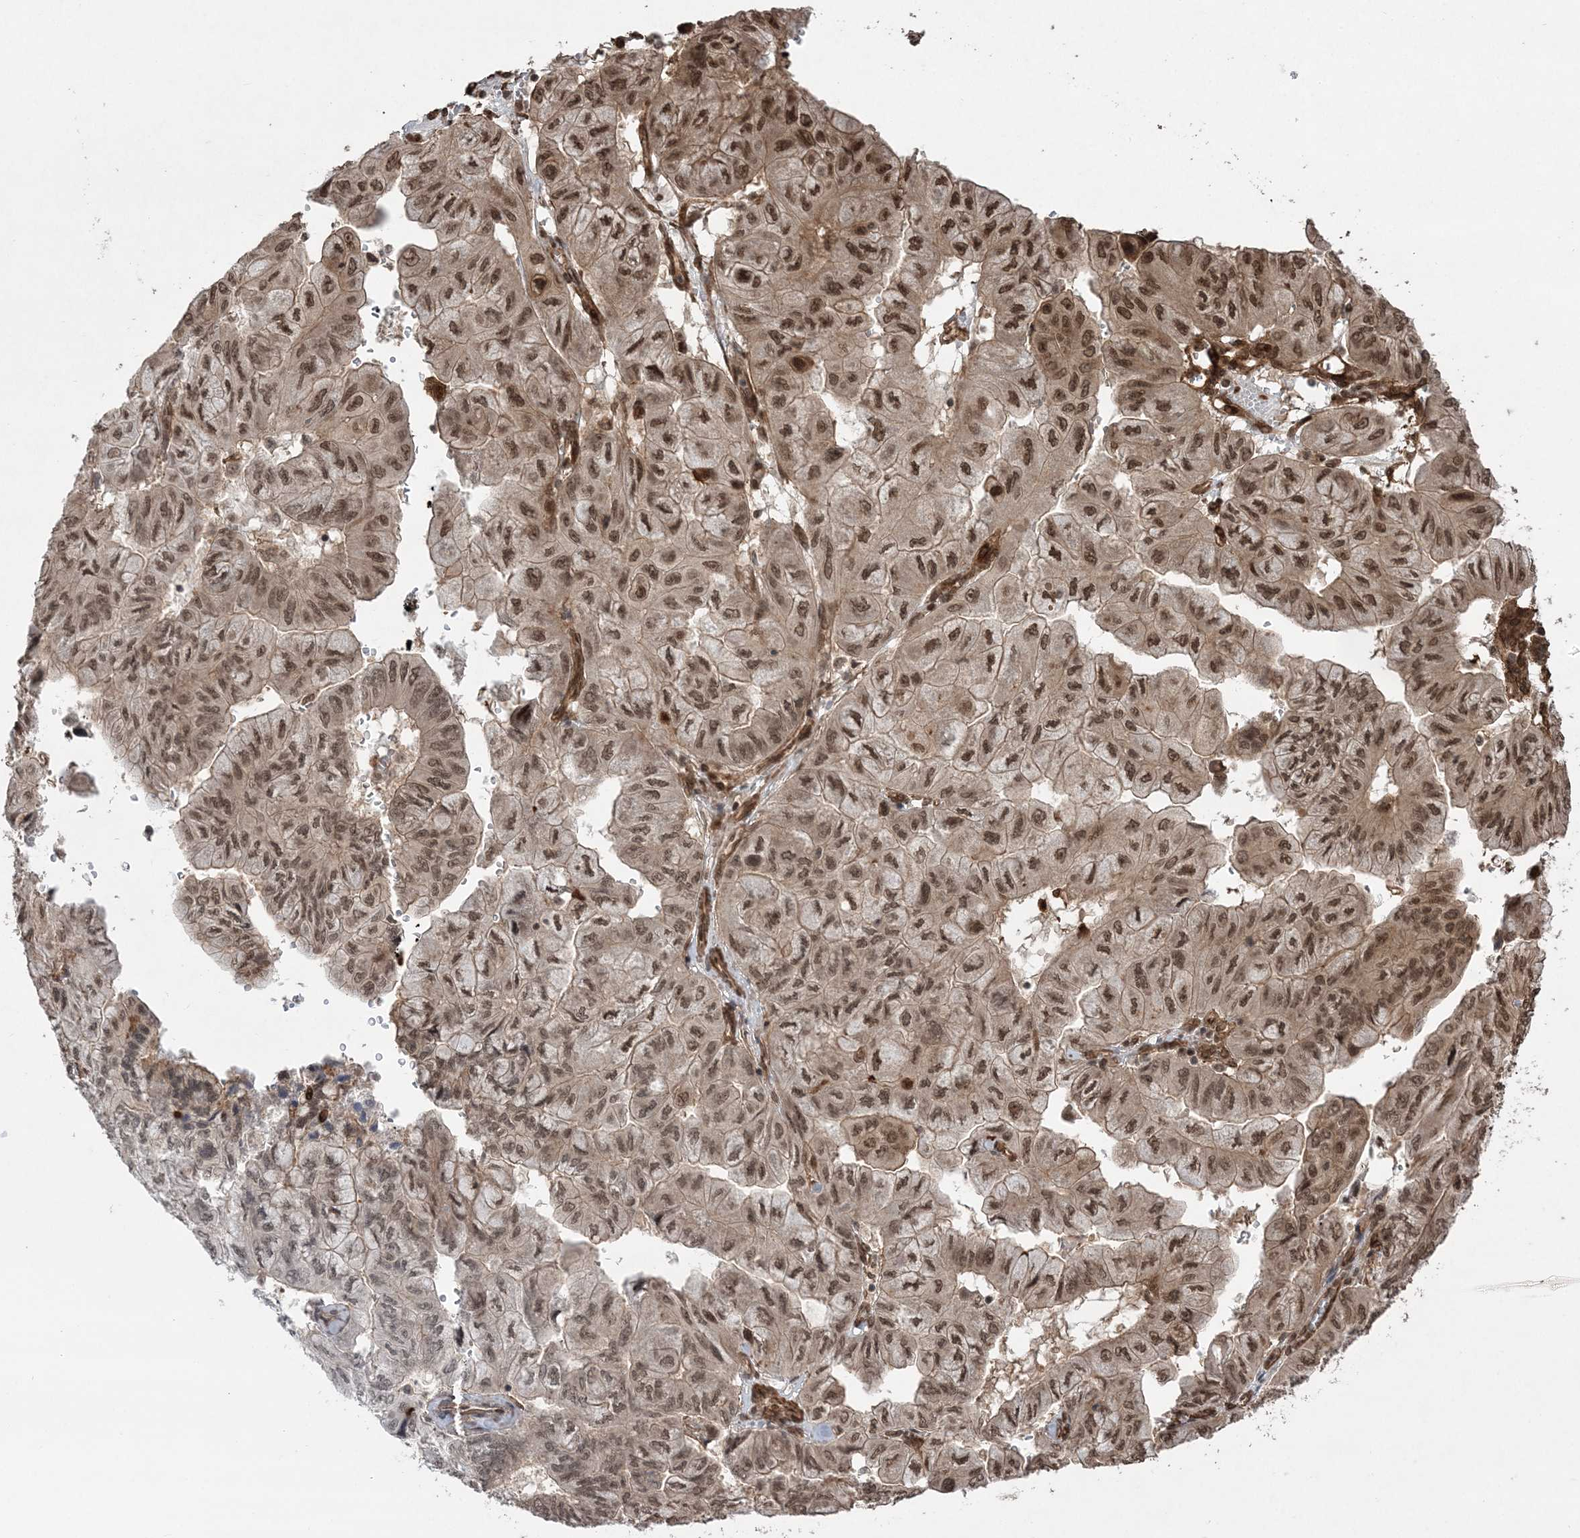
{"staining": {"intensity": "moderate", "quantity": ">75%", "location": "cytoplasmic/membranous,nuclear"}, "tissue": "pancreatic cancer", "cell_type": "Tumor cells", "image_type": "cancer", "snomed": [{"axis": "morphology", "description": "Adenocarcinoma, NOS"}, {"axis": "topography", "description": "Pancreas"}], "caption": "Protein staining displays moderate cytoplasmic/membranous and nuclear staining in about >75% of tumor cells in adenocarcinoma (pancreatic).", "gene": "ETAA1", "patient": {"sex": "male", "age": 51}}